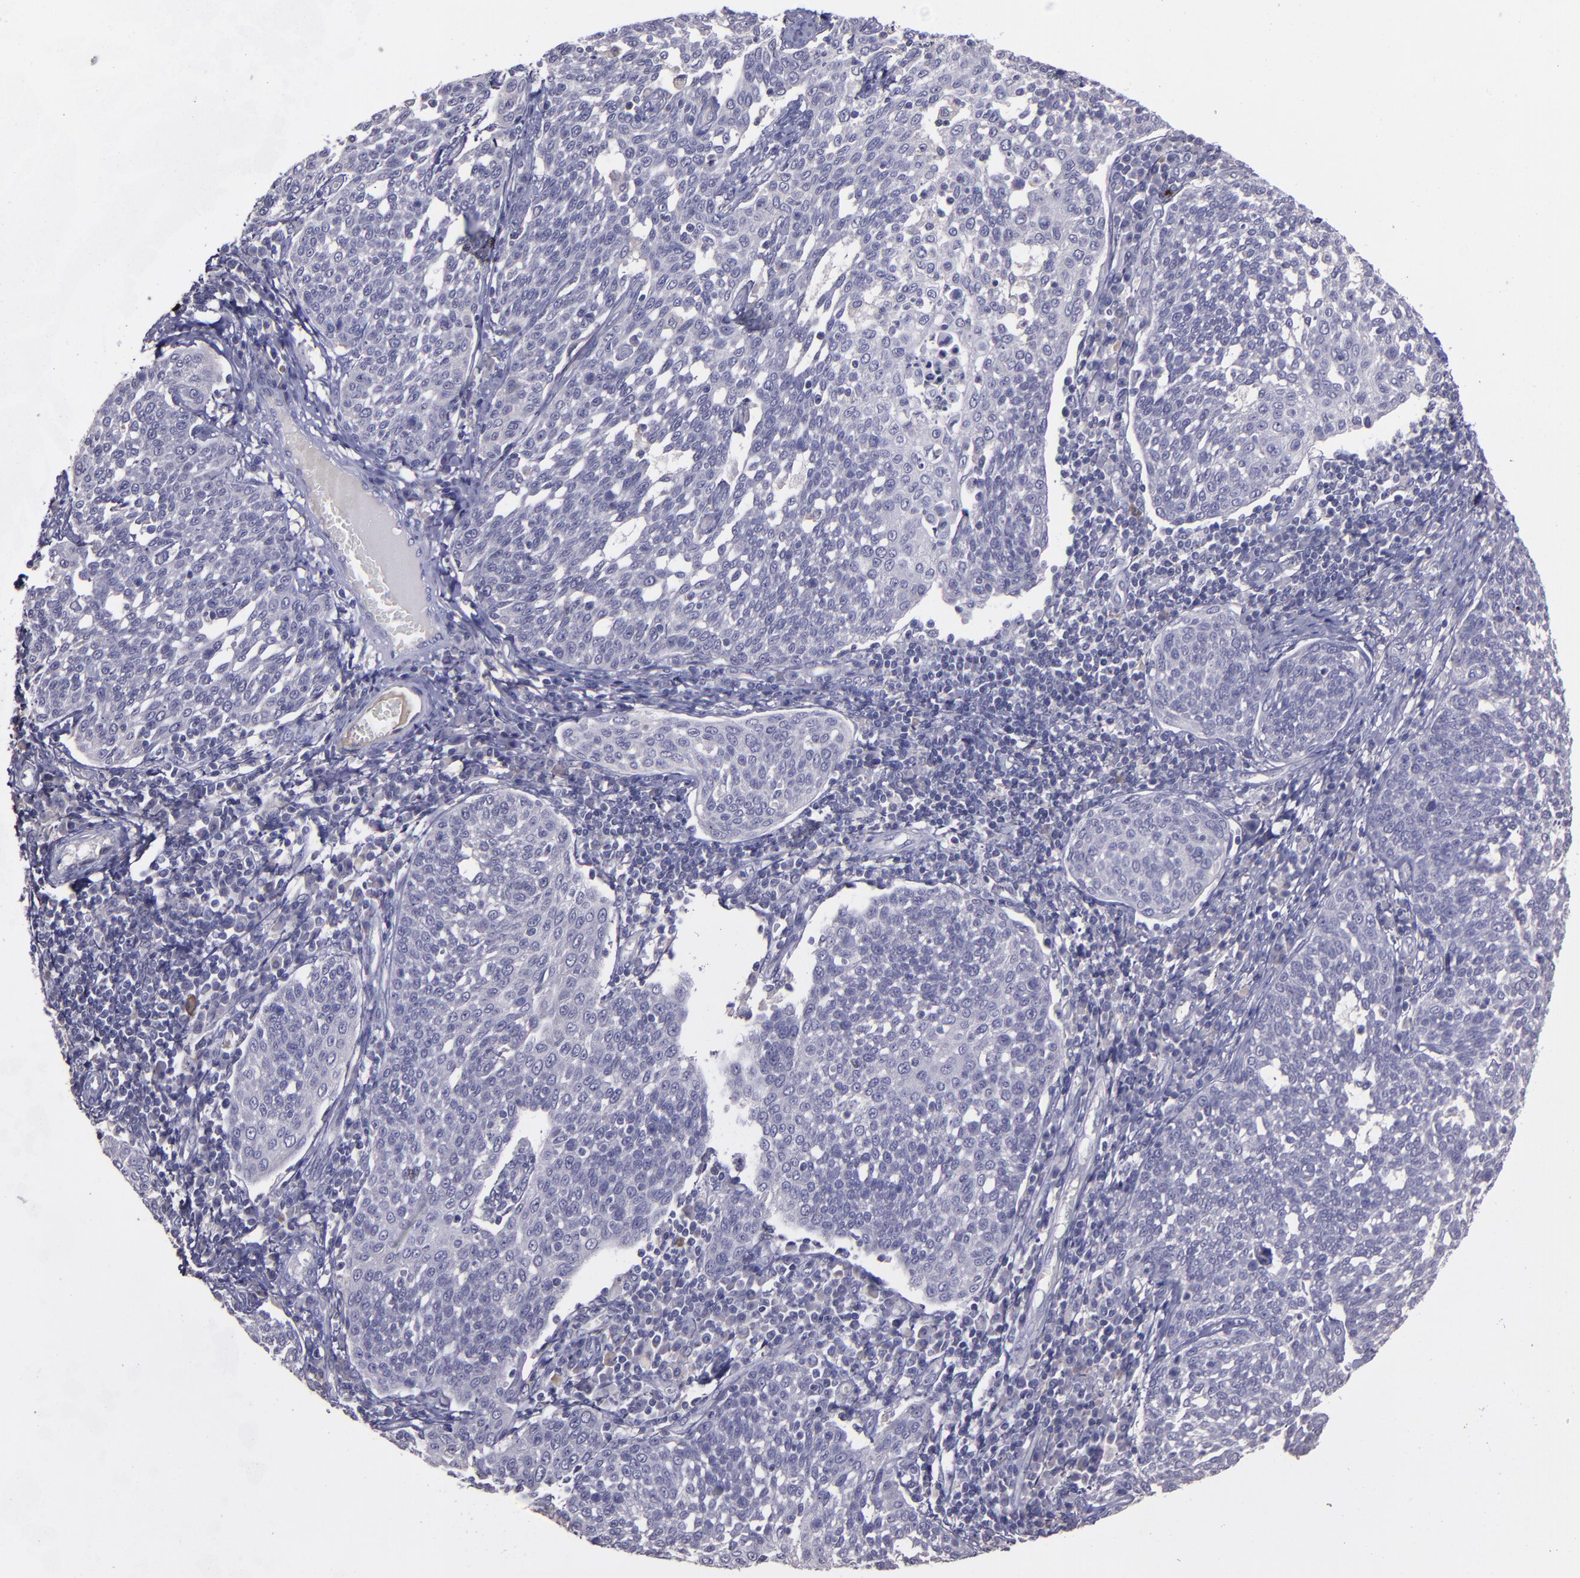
{"staining": {"intensity": "negative", "quantity": "none", "location": "none"}, "tissue": "cervical cancer", "cell_type": "Tumor cells", "image_type": "cancer", "snomed": [{"axis": "morphology", "description": "Squamous cell carcinoma, NOS"}, {"axis": "topography", "description": "Cervix"}], "caption": "Immunohistochemistry micrograph of neoplastic tissue: cervical squamous cell carcinoma stained with DAB (3,3'-diaminobenzidine) shows no significant protein expression in tumor cells. (DAB (3,3'-diaminobenzidine) immunohistochemistry with hematoxylin counter stain).", "gene": "MASP1", "patient": {"sex": "female", "age": 34}}